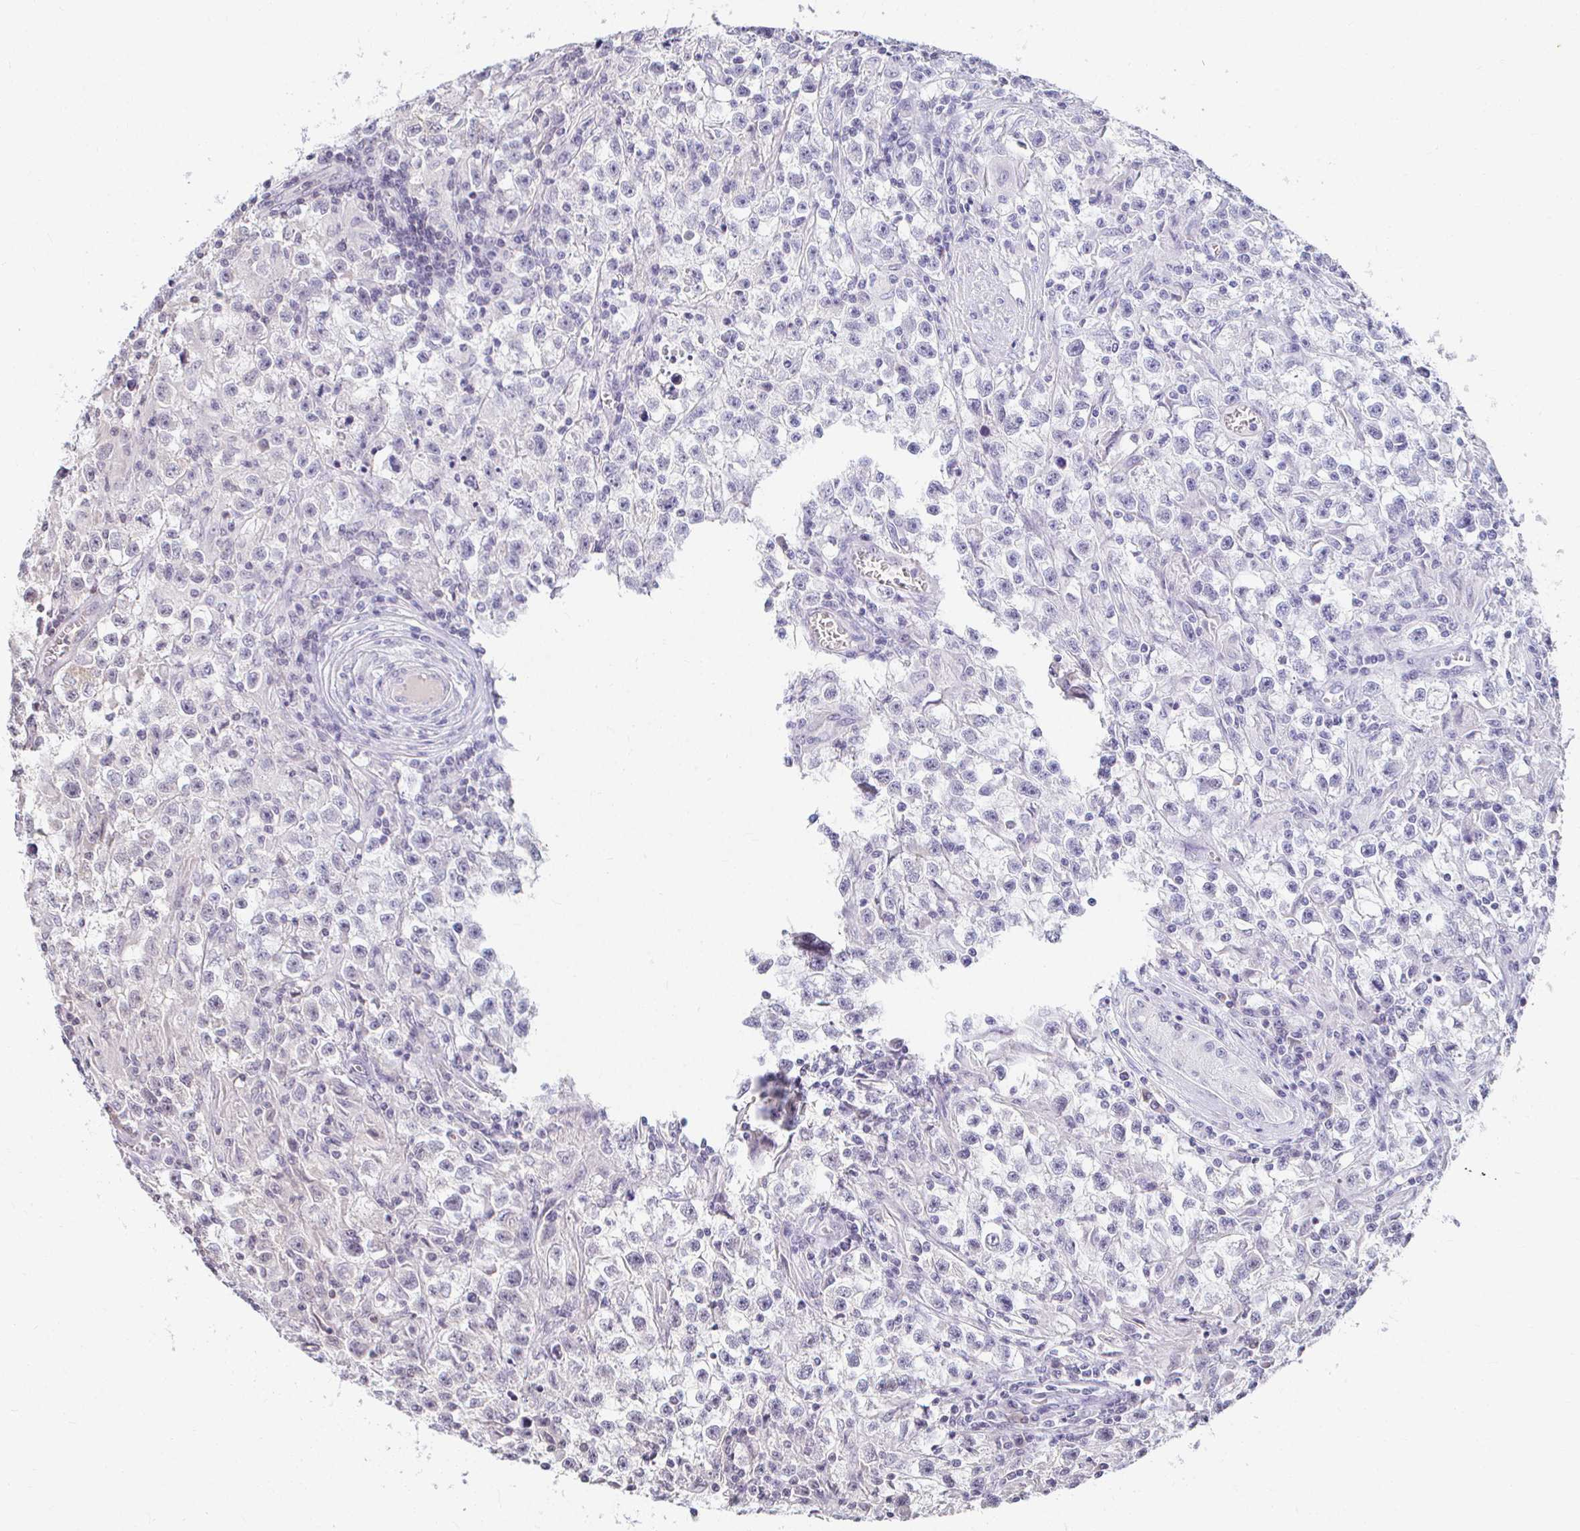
{"staining": {"intensity": "negative", "quantity": "none", "location": "none"}, "tissue": "testis cancer", "cell_type": "Tumor cells", "image_type": "cancer", "snomed": [{"axis": "morphology", "description": "Seminoma, NOS"}, {"axis": "topography", "description": "Testis"}], "caption": "Image shows no significant protein staining in tumor cells of seminoma (testis).", "gene": "ANK3", "patient": {"sex": "male", "age": 31}}